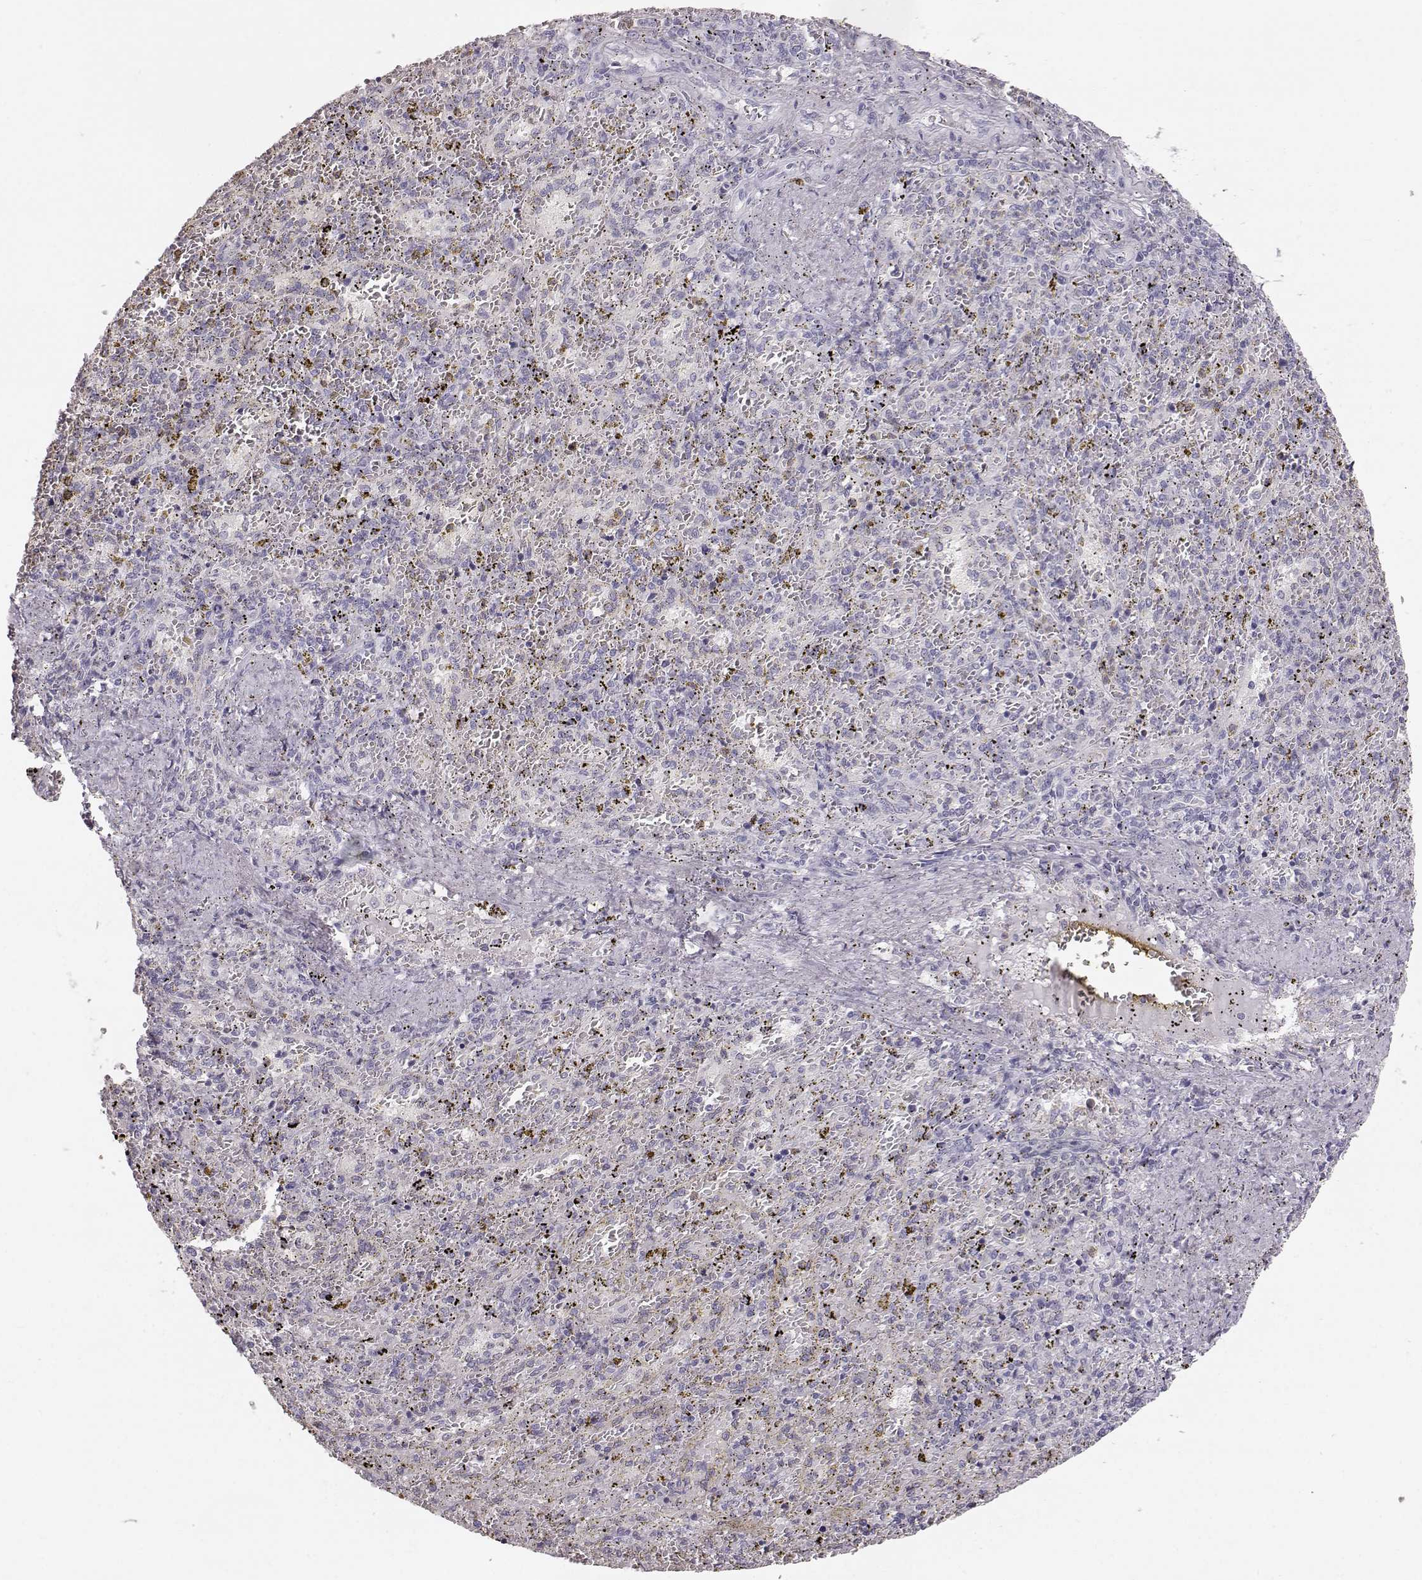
{"staining": {"intensity": "negative", "quantity": "none", "location": "none"}, "tissue": "spleen", "cell_type": "Cells in red pulp", "image_type": "normal", "snomed": [{"axis": "morphology", "description": "Normal tissue, NOS"}, {"axis": "topography", "description": "Spleen"}], "caption": "Immunohistochemical staining of benign human spleen shows no significant staining in cells in red pulp.", "gene": "KRT31", "patient": {"sex": "female", "age": 50}}